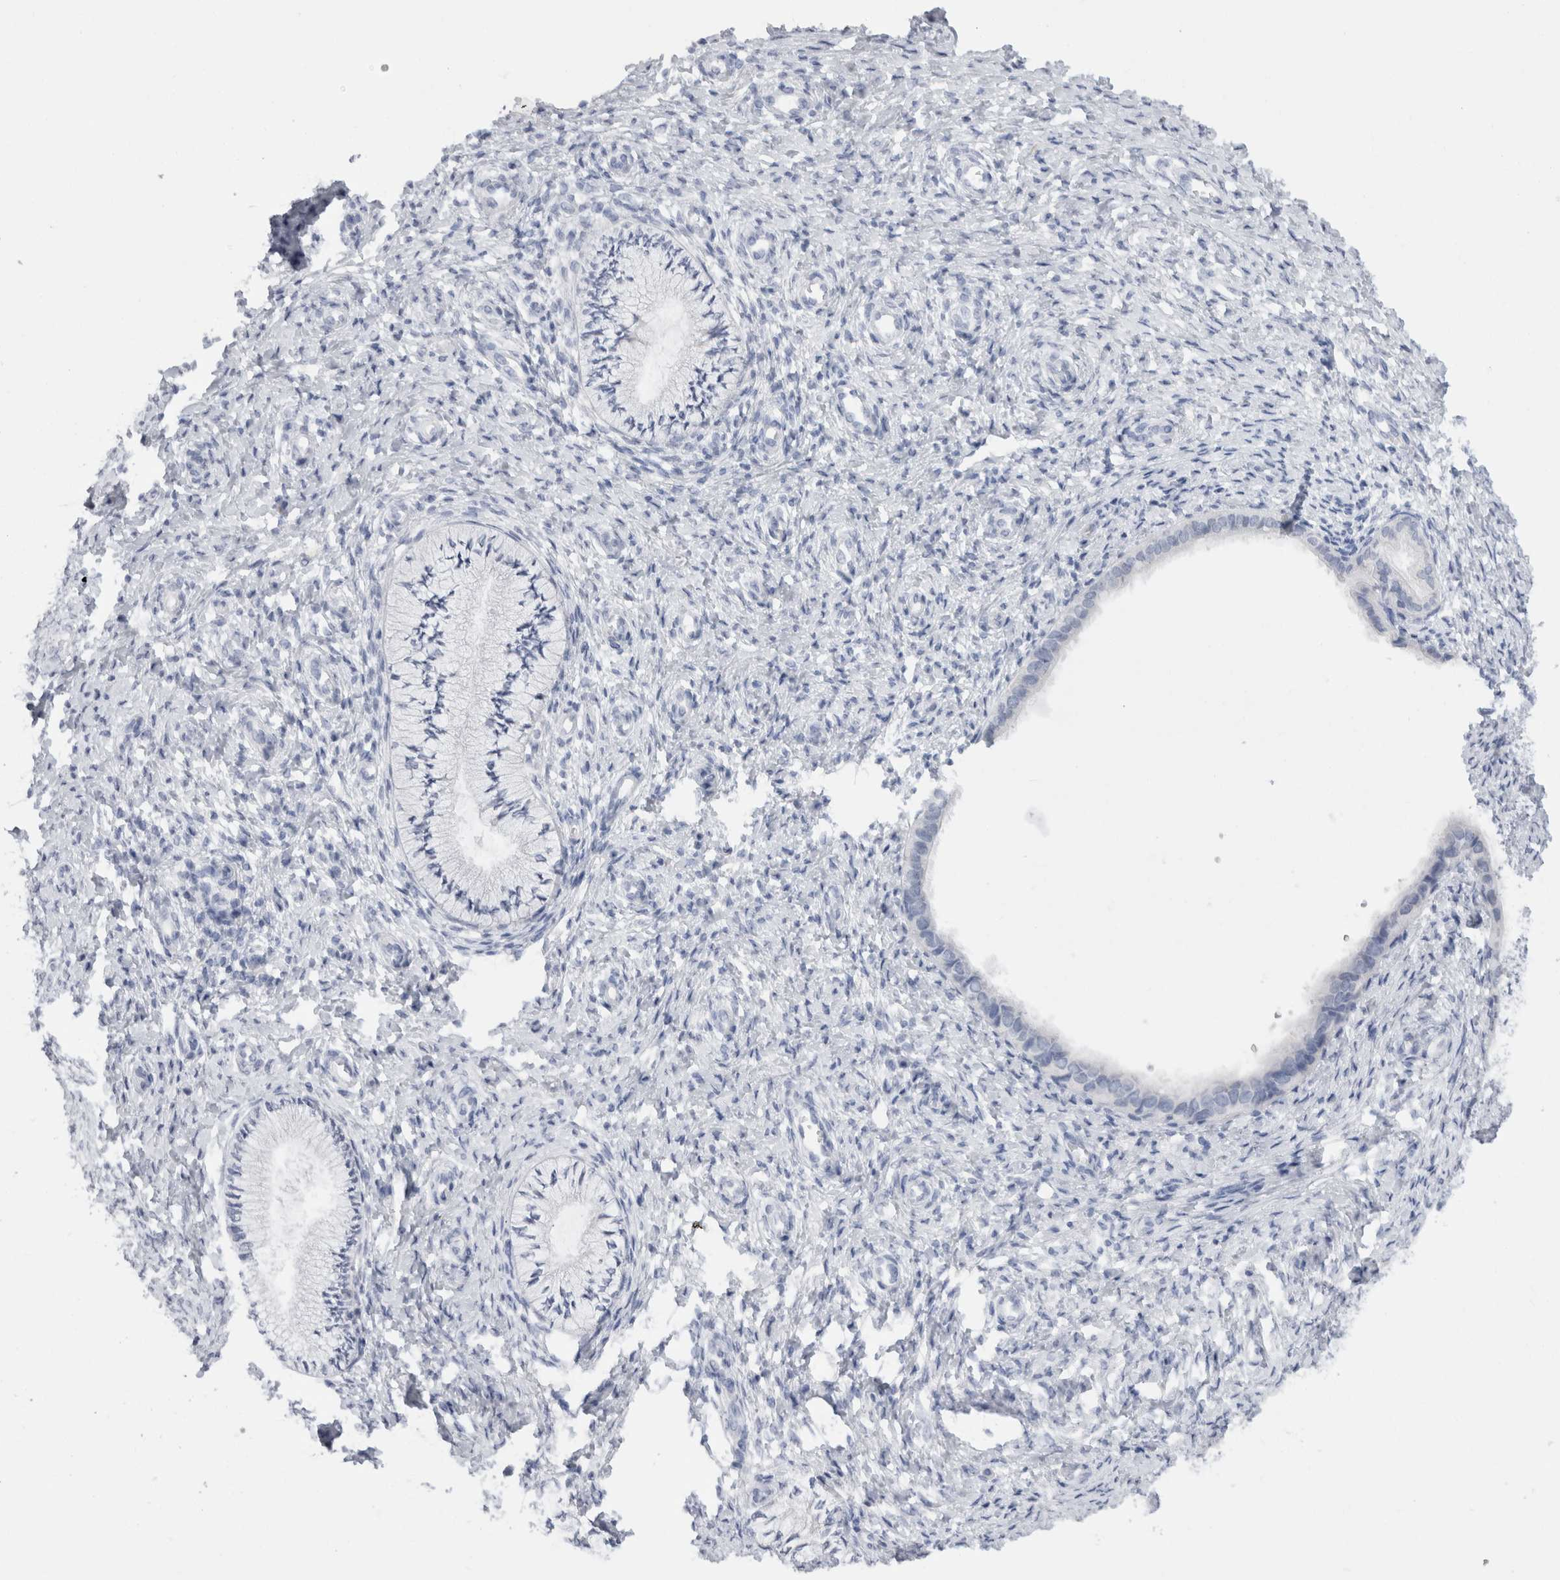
{"staining": {"intensity": "negative", "quantity": "none", "location": "none"}, "tissue": "cervix", "cell_type": "Glandular cells", "image_type": "normal", "snomed": [{"axis": "morphology", "description": "Normal tissue, NOS"}, {"axis": "topography", "description": "Cervix"}], "caption": "Immunohistochemistry histopathology image of normal cervix: cervix stained with DAB demonstrates no significant protein staining in glandular cells. (IHC, brightfield microscopy, high magnification).", "gene": "C9orf50", "patient": {"sex": "female", "age": 36}}